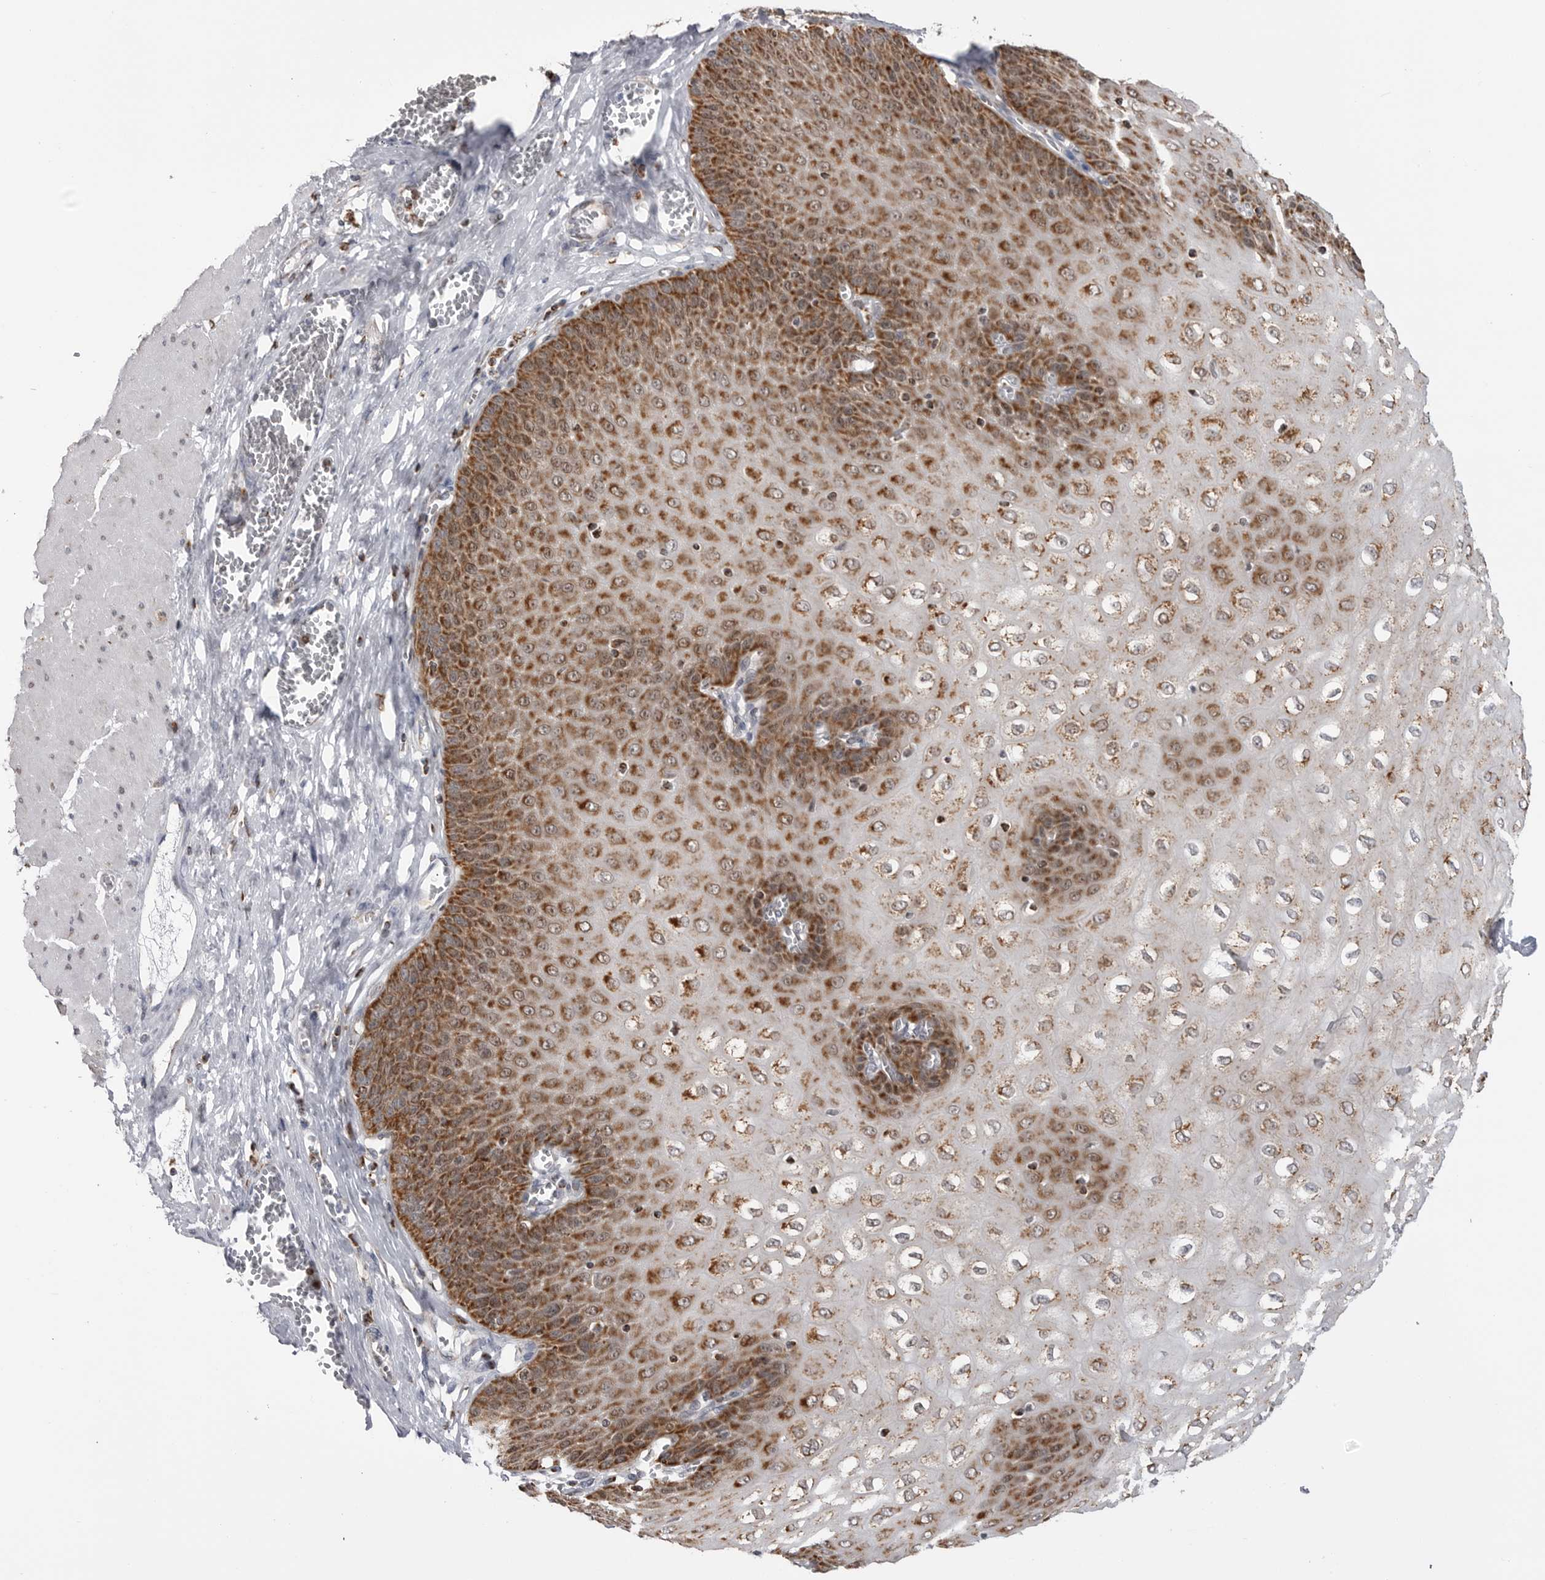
{"staining": {"intensity": "strong", "quantity": ">75%", "location": "cytoplasmic/membranous"}, "tissue": "esophagus", "cell_type": "Squamous epithelial cells", "image_type": "normal", "snomed": [{"axis": "morphology", "description": "Normal tissue, NOS"}, {"axis": "topography", "description": "Esophagus"}], "caption": "Squamous epithelial cells demonstrate high levels of strong cytoplasmic/membranous staining in approximately >75% of cells in normal esophagus. (DAB (3,3'-diaminobenzidine) IHC with brightfield microscopy, high magnification).", "gene": "COX5A", "patient": {"sex": "male", "age": 60}}